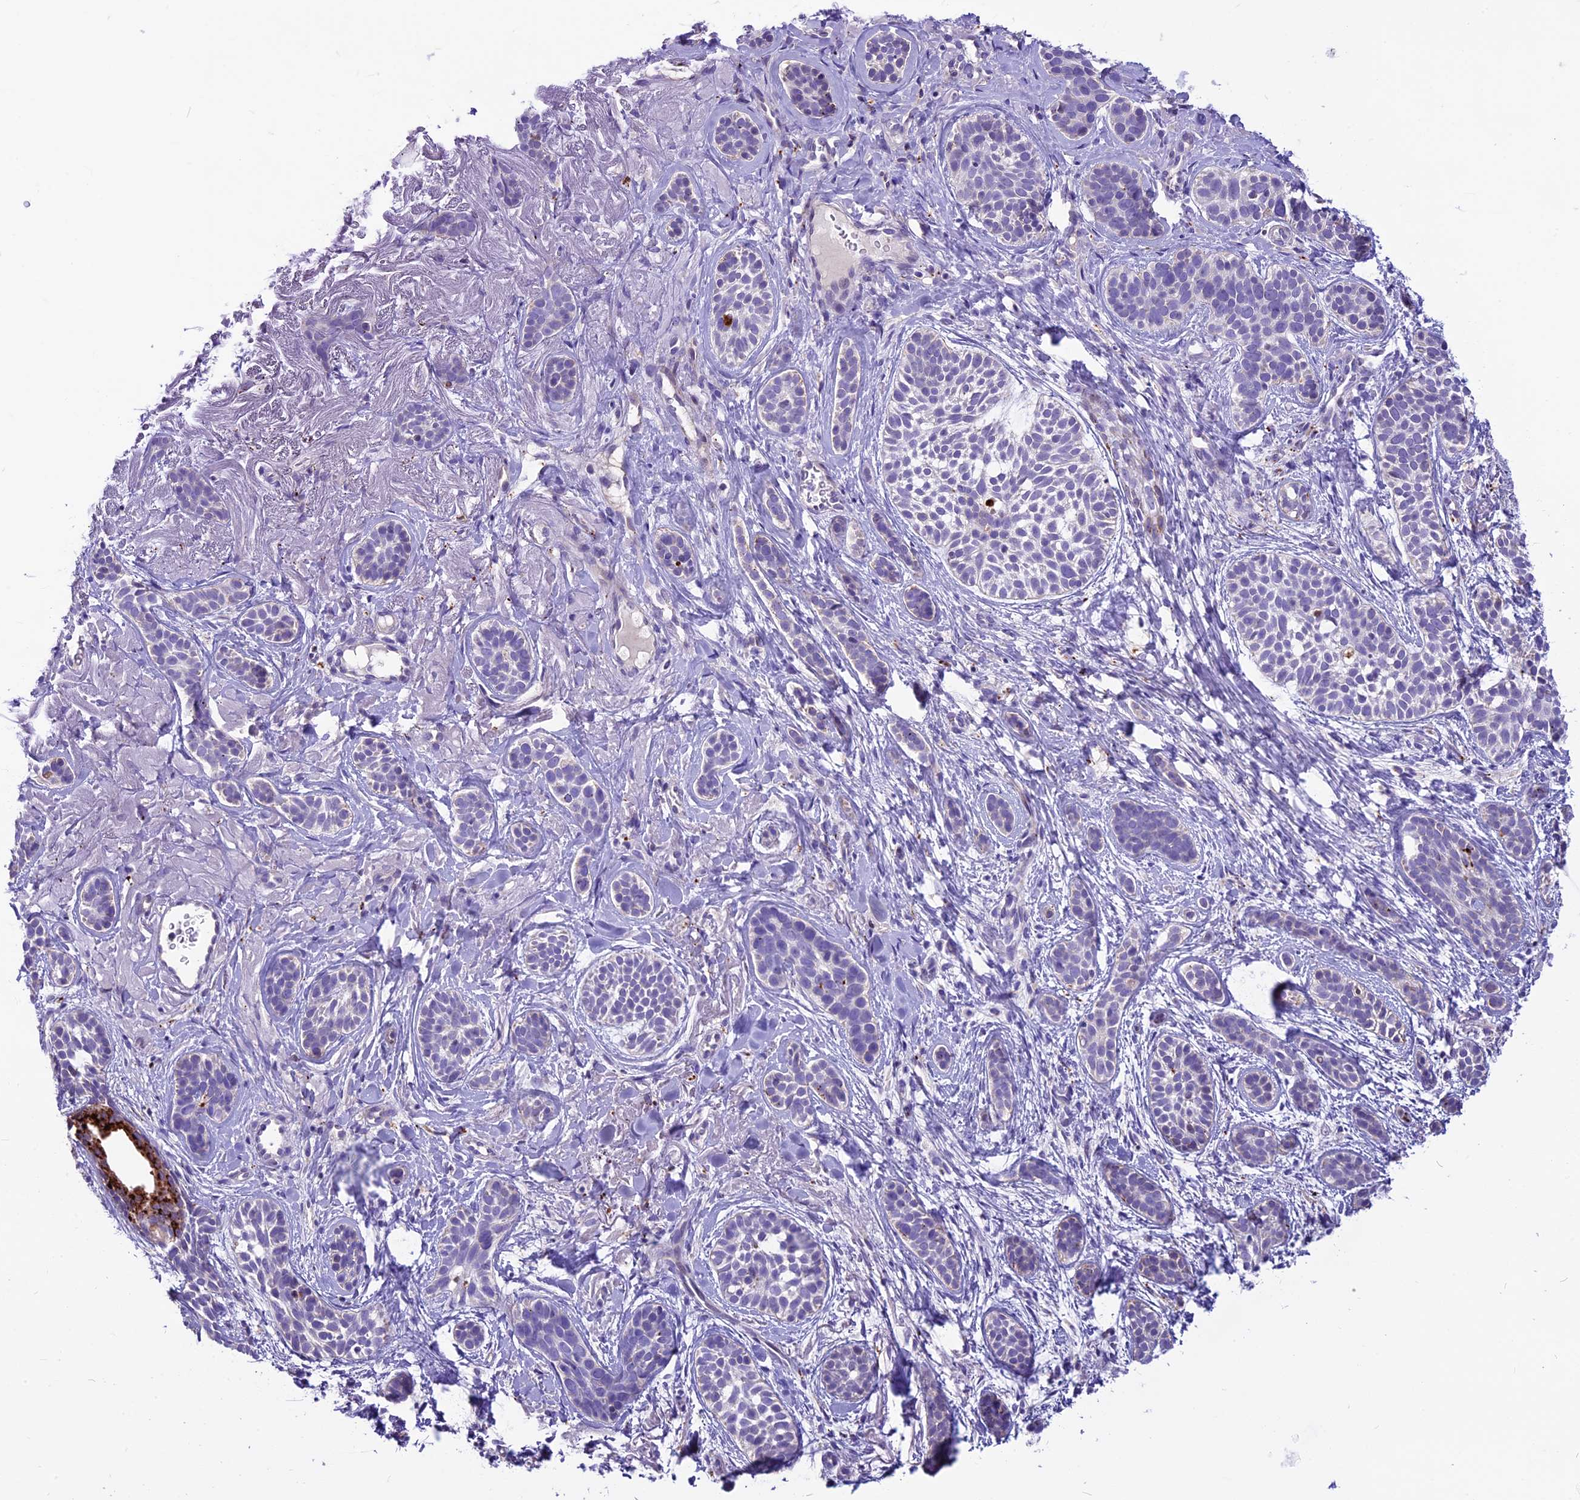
{"staining": {"intensity": "negative", "quantity": "none", "location": "none"}, "tissue": "skin cancer", "cell_type": "Tumor cells", "image_type": "cancer", "snomed": [{"axis": "morphology", "description": "Basal cell carcinoma"}, {"axis": "topography", "description": "Skin"}], "caption": "This is an IHC histopathology image of human basal cell carcinoma (skin). There is no positivity in tumor cells.", "gene": "THRSP", "patient": {"sex": "male", "age": 71}}